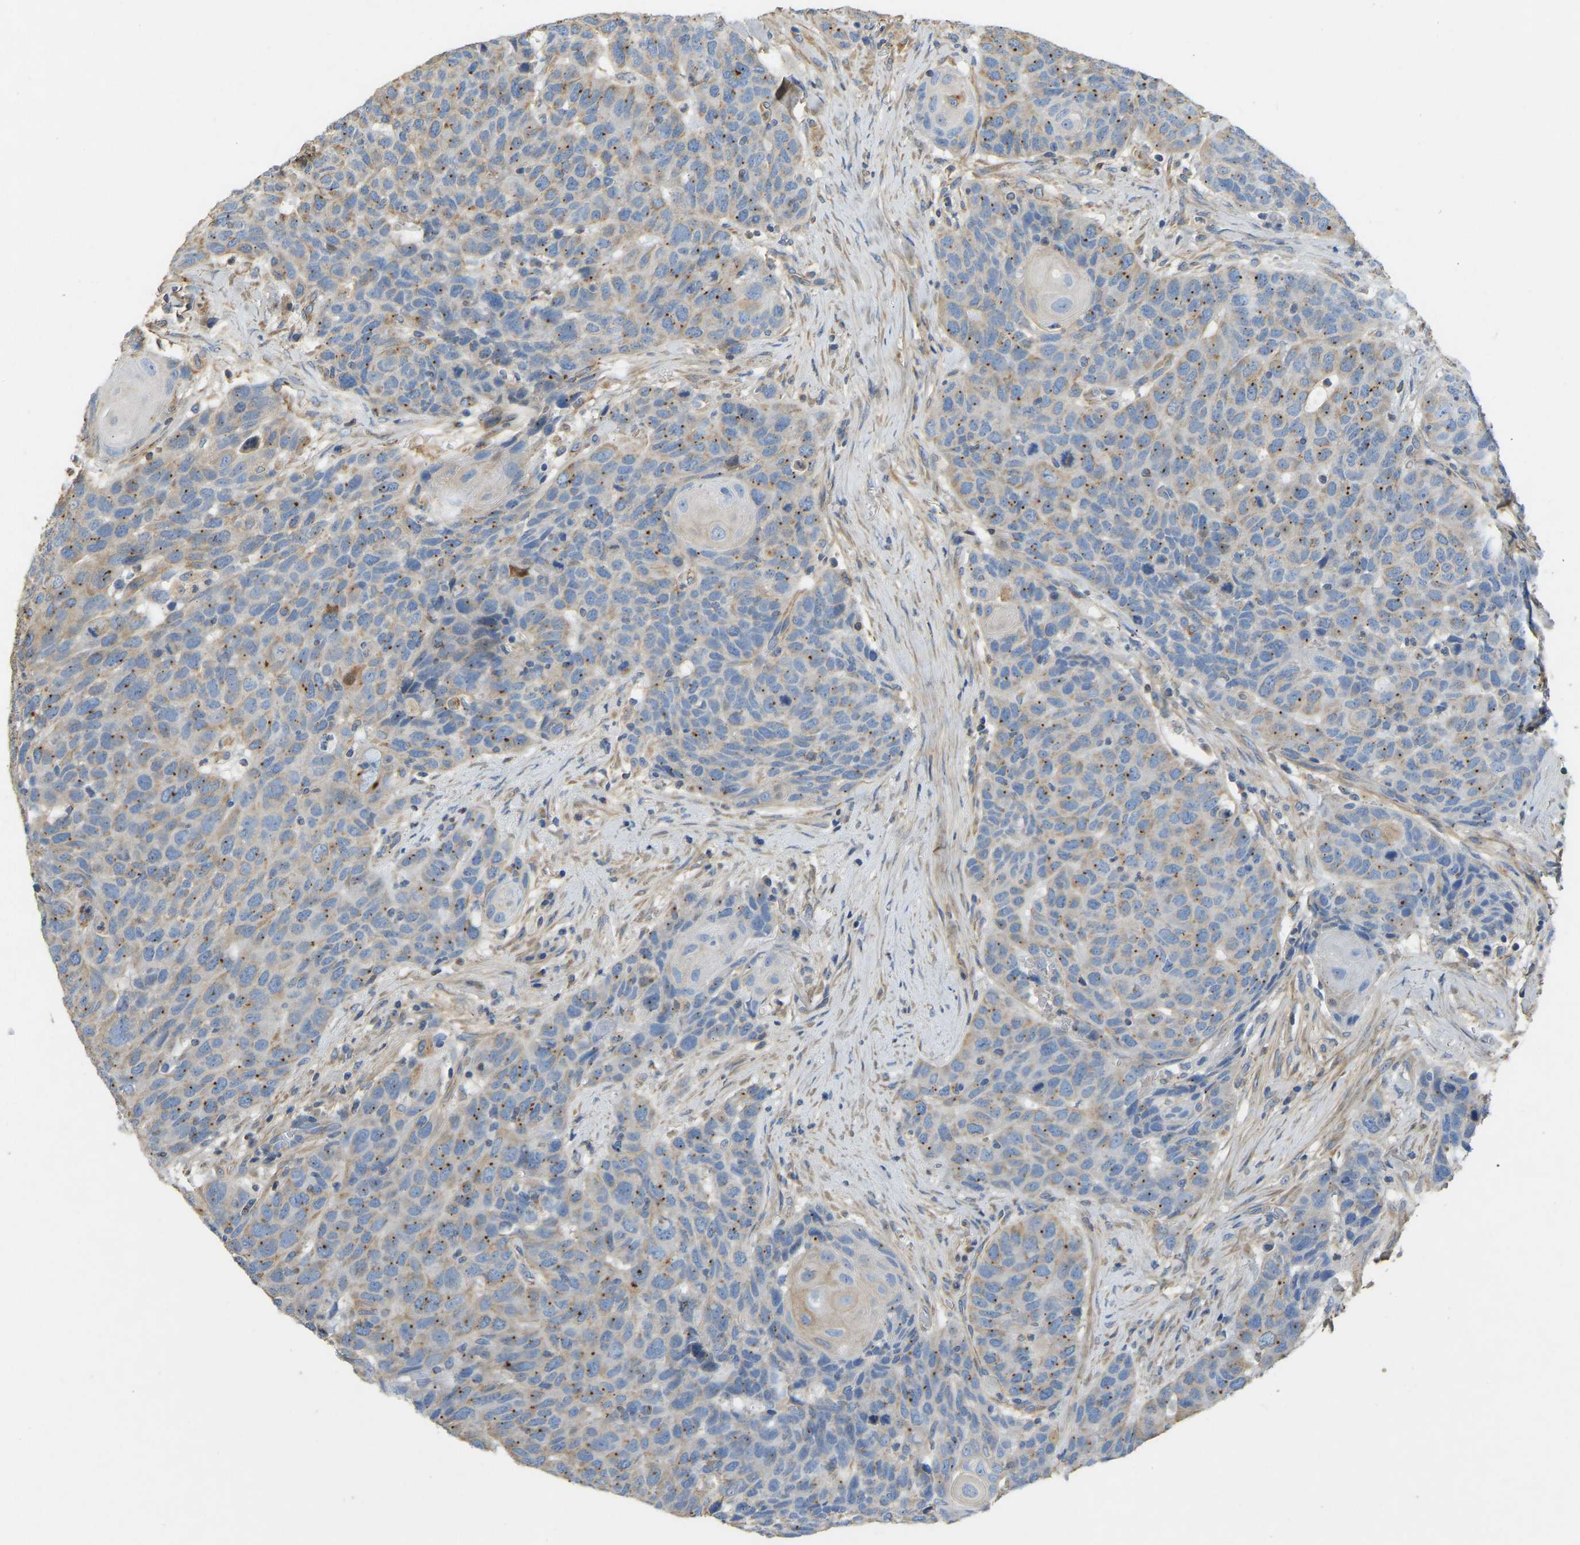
{"staining": {"intensity": "moderate", "quantity": "25%-75%", "location": "cytoplasmic/membranous"}, "tissue": "head and neck cancer", "cell_type": "Tumor cells", "image_type": "cancer", "snomed": [{"axis": "morphology", "description": "Squamous cell carcinoma, NOS"}, {"axis": "topography", "description": "Head-Neck"}], "caption": "Head and neck cancer stained for a protein exhibits moderate cytoplasmic/membranous positivity in tumor cells.", "gene": "TECTA", "patient": {"sex": "male", "age": 66}}